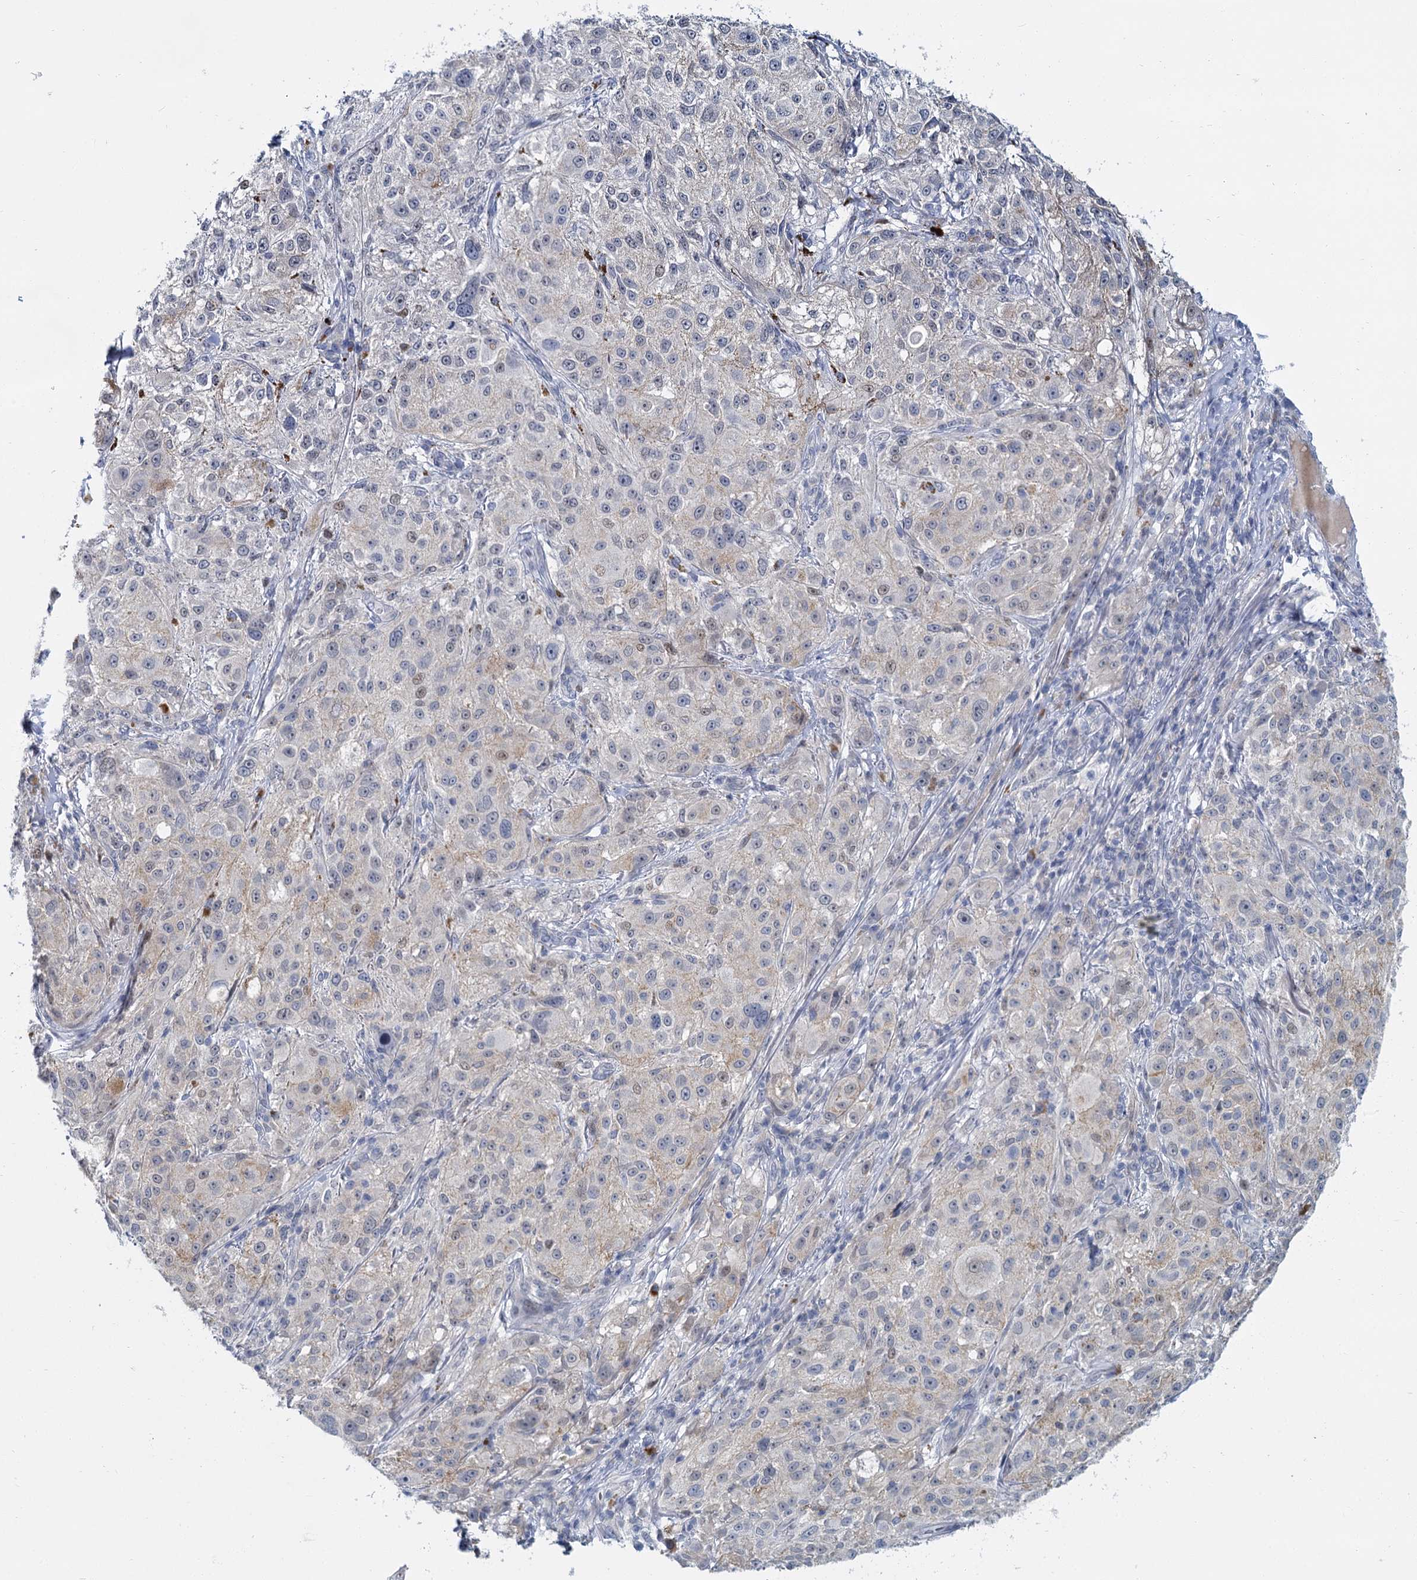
{"staining": {"intensity": "negative", "quantity": "none", "location": "none"}, "tissue": "melanoma", "cell_type": "Tumor cells", "image_type": "cancer", "snomed": [{"axis": "morphology", "description": "Necrosis, NOS"}, {"axis": "morphology", "description": "Malignant melanoma, NOS"}, {"axis": "topography", "description": "Skin"}], "caption": "This is an immunohistochemistry histopathology image of malignant melanoma. There is no positivity in tumor cells.", "gene": "ACRBP", "patient": {"sex": "female", "age": 87}}